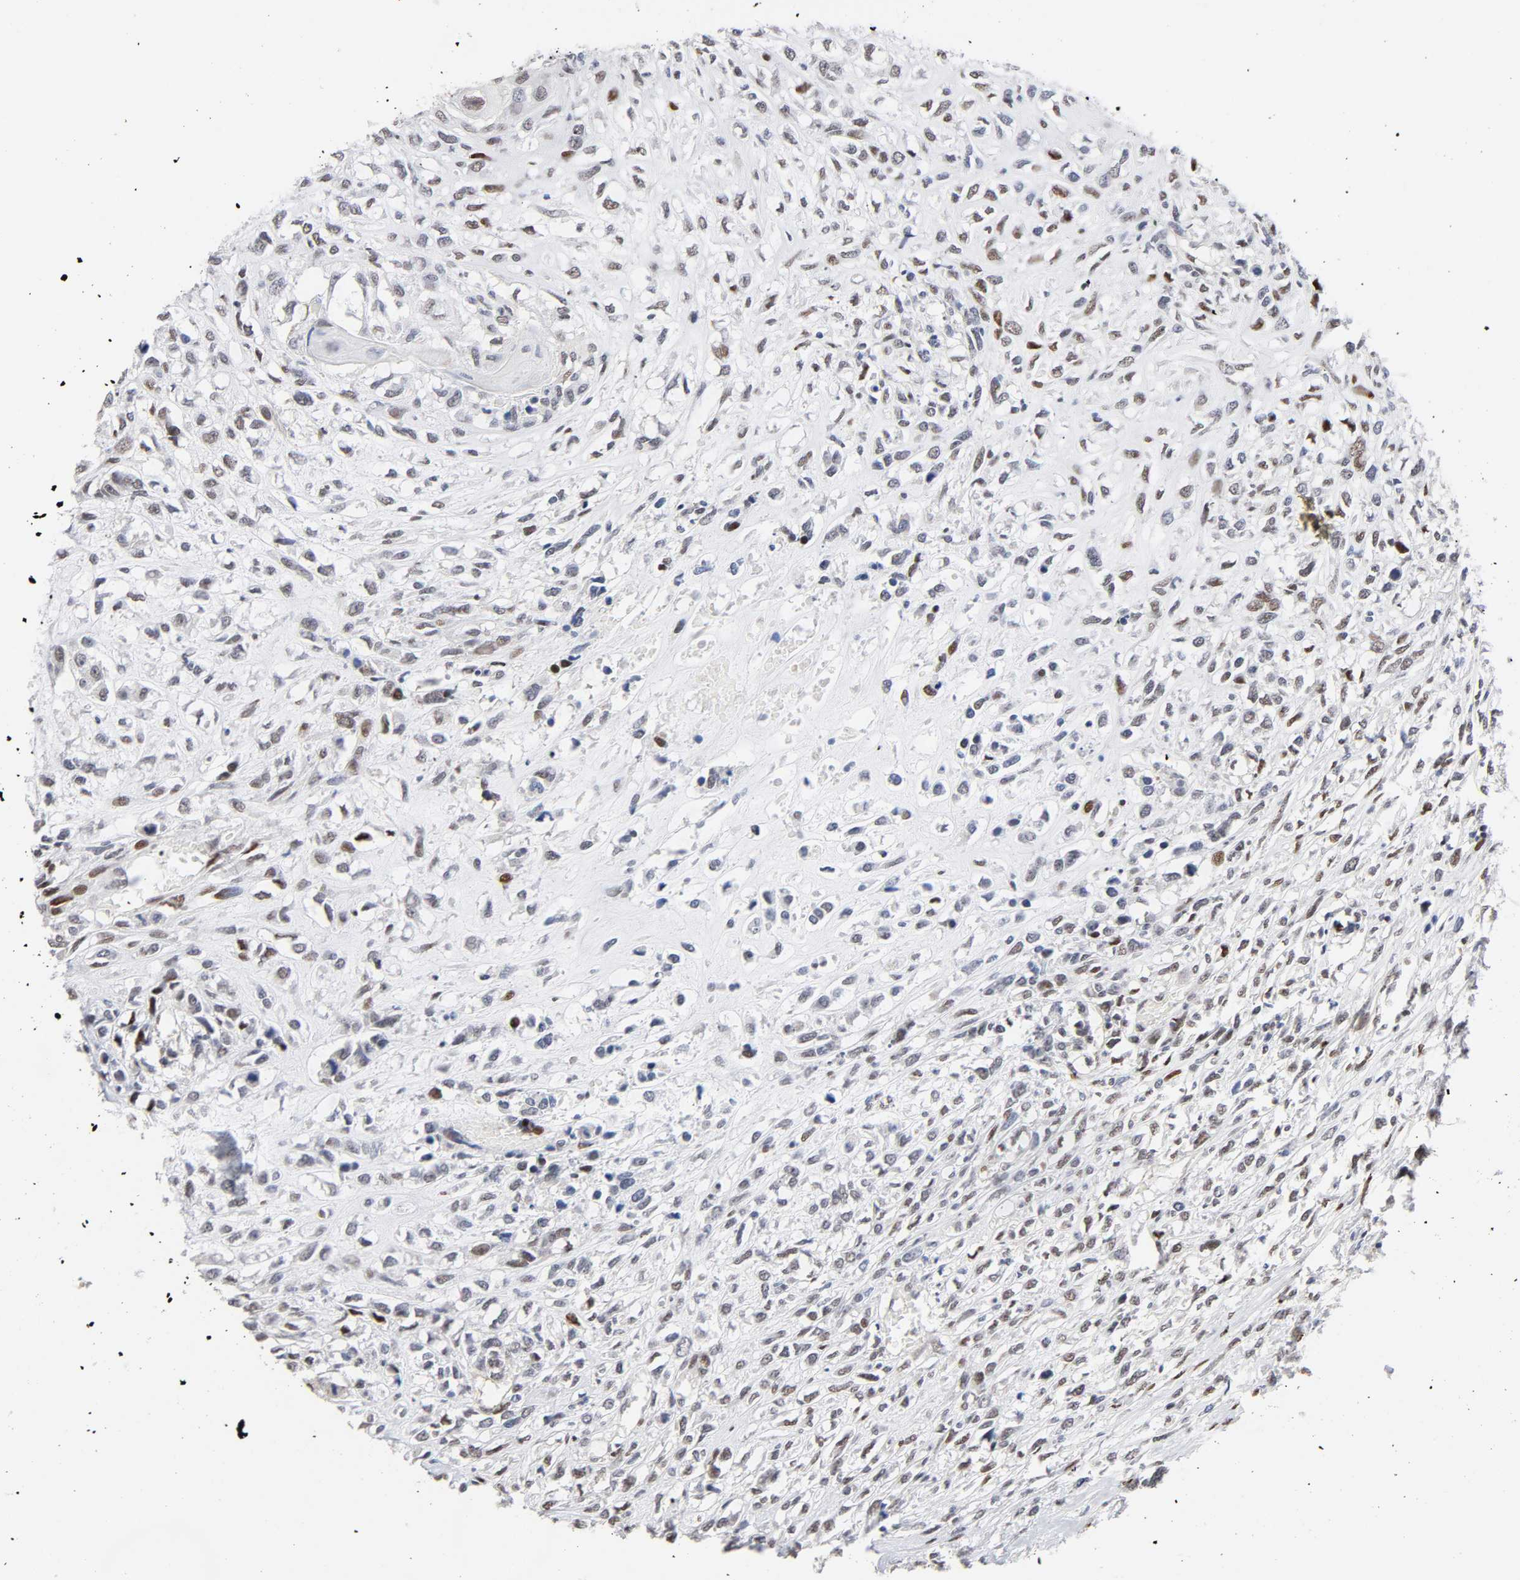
{"staining": {"intensity": "weak", "quantity": "<25%", "location": "nuclear"}, "tissue": "head and neck cancer", "cell_type": "Tumor cells", "image_type": "cancer", "snomed": [{"axis": "morphology", "description": "Necrosis, NOS"}, {"axis": "morphology", "description": "Neoplasm, malignant, NOS"}, {"axis": "topography", "description": "Salivary gland"}, {"axis": "topography", "description": "Head-Neck"}], "caption": "Protein analysis of head and neck cancer (malignant neoplasm) displays no significant positivity in tumor cells.", "gene": "STK38", "patient": {"sex": "male", "age": 43}}